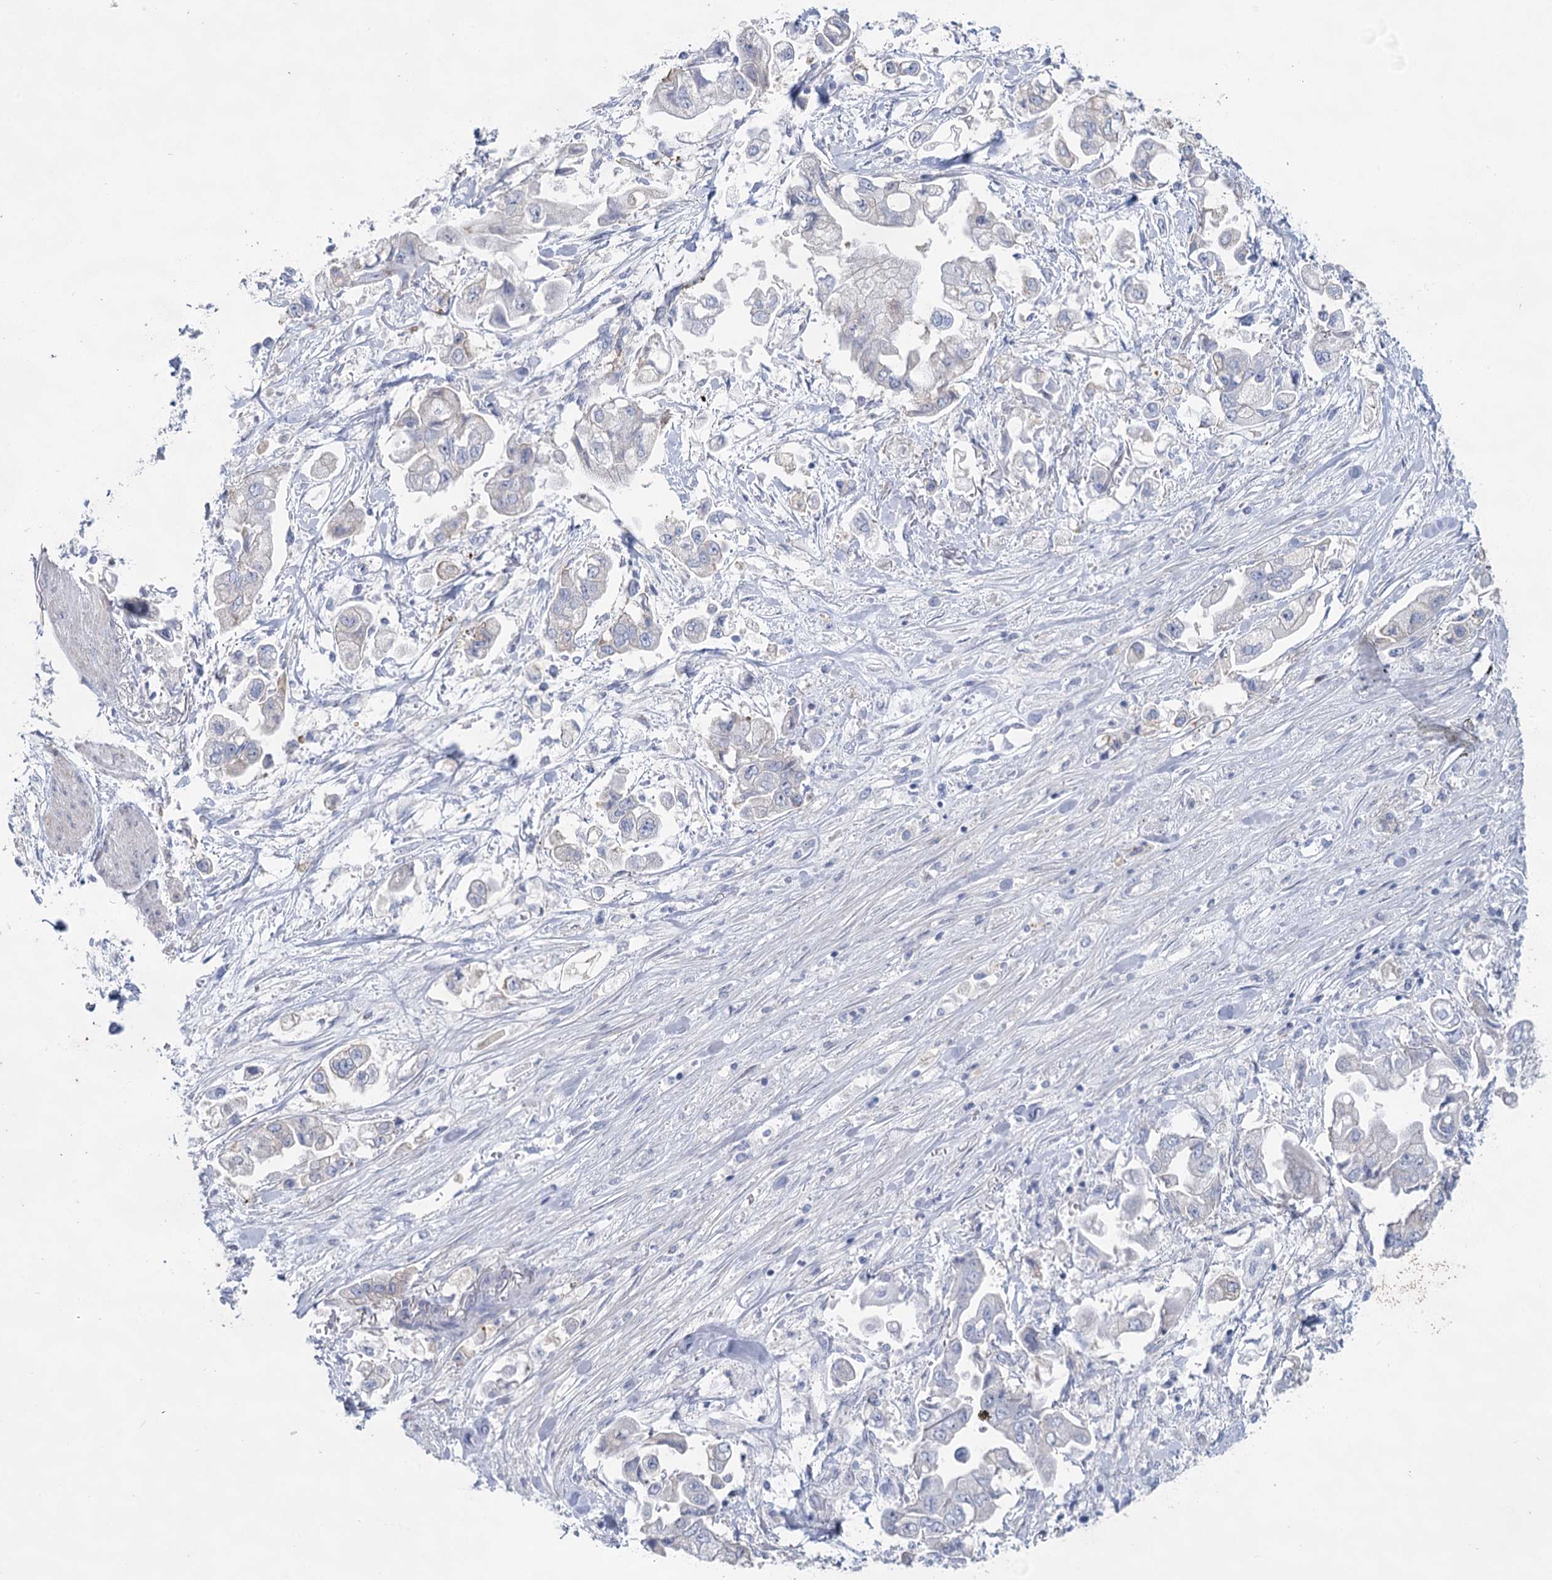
{"staining": {"intensity": "negative", "quantity": "none", "location": "none"}, "tissue": "stomach cancer", "cell_type": "Tumor cells", "image_type": "cancer", "snomed": [{"axis": "morphology", "description": "Adenocarcinoma, NOS"}, {"axis": "topography", "description": "Stomach"}], "caption": "High power microscopy histopathology image of an IHC photomicrograph of stomach adenocarcinoma, revealing no significant positivity in tumor cells. (DAB IHC, high magnification).", "gene": "CCDC88A", "patient": {"sex": "male", "age": 62}}